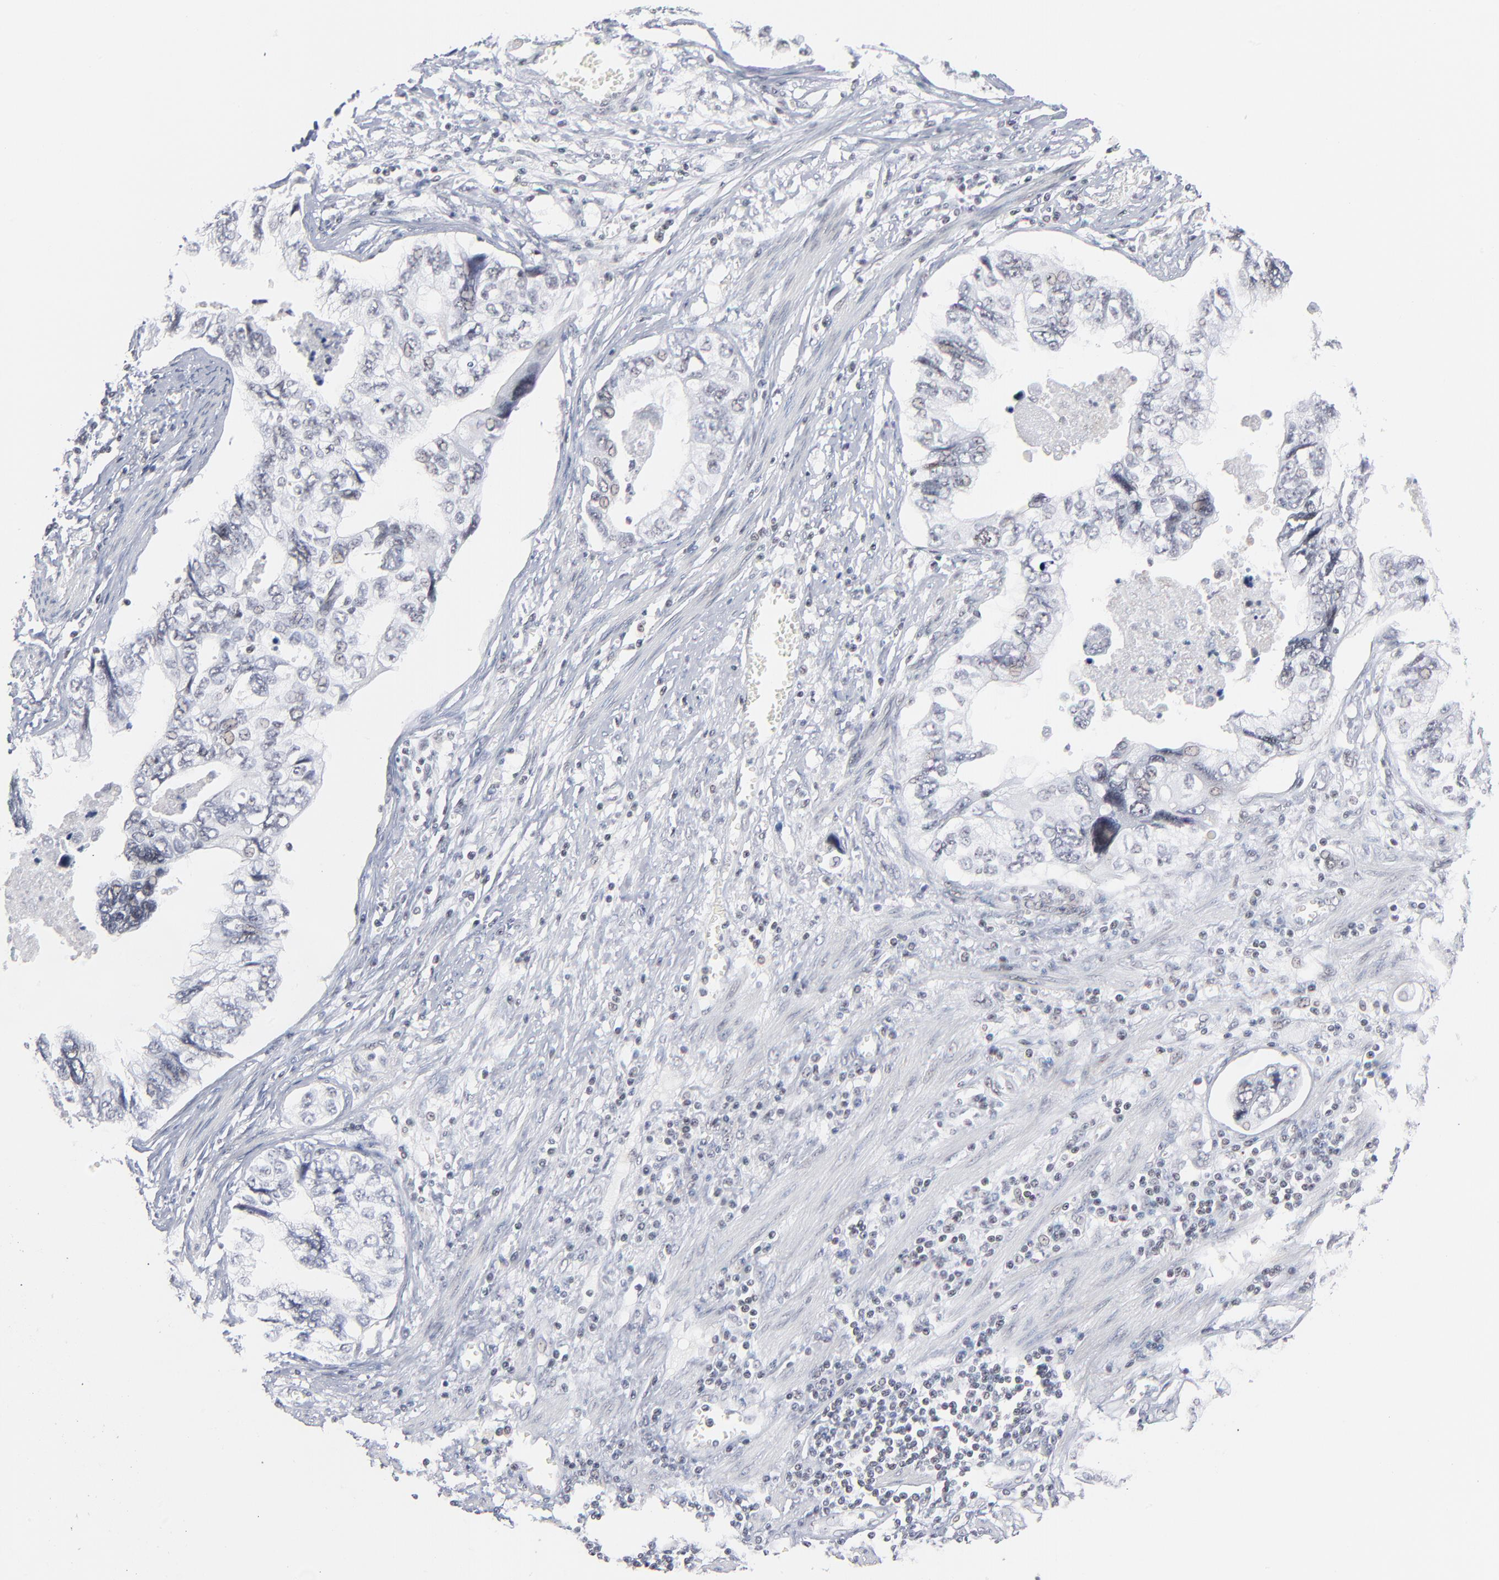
{"staining": {"intensity": "negative", "quantity": "none", "location": "none"}, "tissue": "stomach cancer", "cell_type": "Tumor cells", "image_type": "cancer", "snomed": [{"axis": "morphology", "description": "Adenocarcinoma, NOS"}, {"axis": "topography", "description": "Pancreas"}, {"axis": "topography", "description": "Stomach, upper"}], "caption": "Immunohistochemistry photomicrograph of neoplastic tissue: adenocarcinoma (stomach) stained with DAB displays no significant protein positivity in tumor cells.", "gene": "ZNF143", "patient": {"sex": "male", "age": 77}}